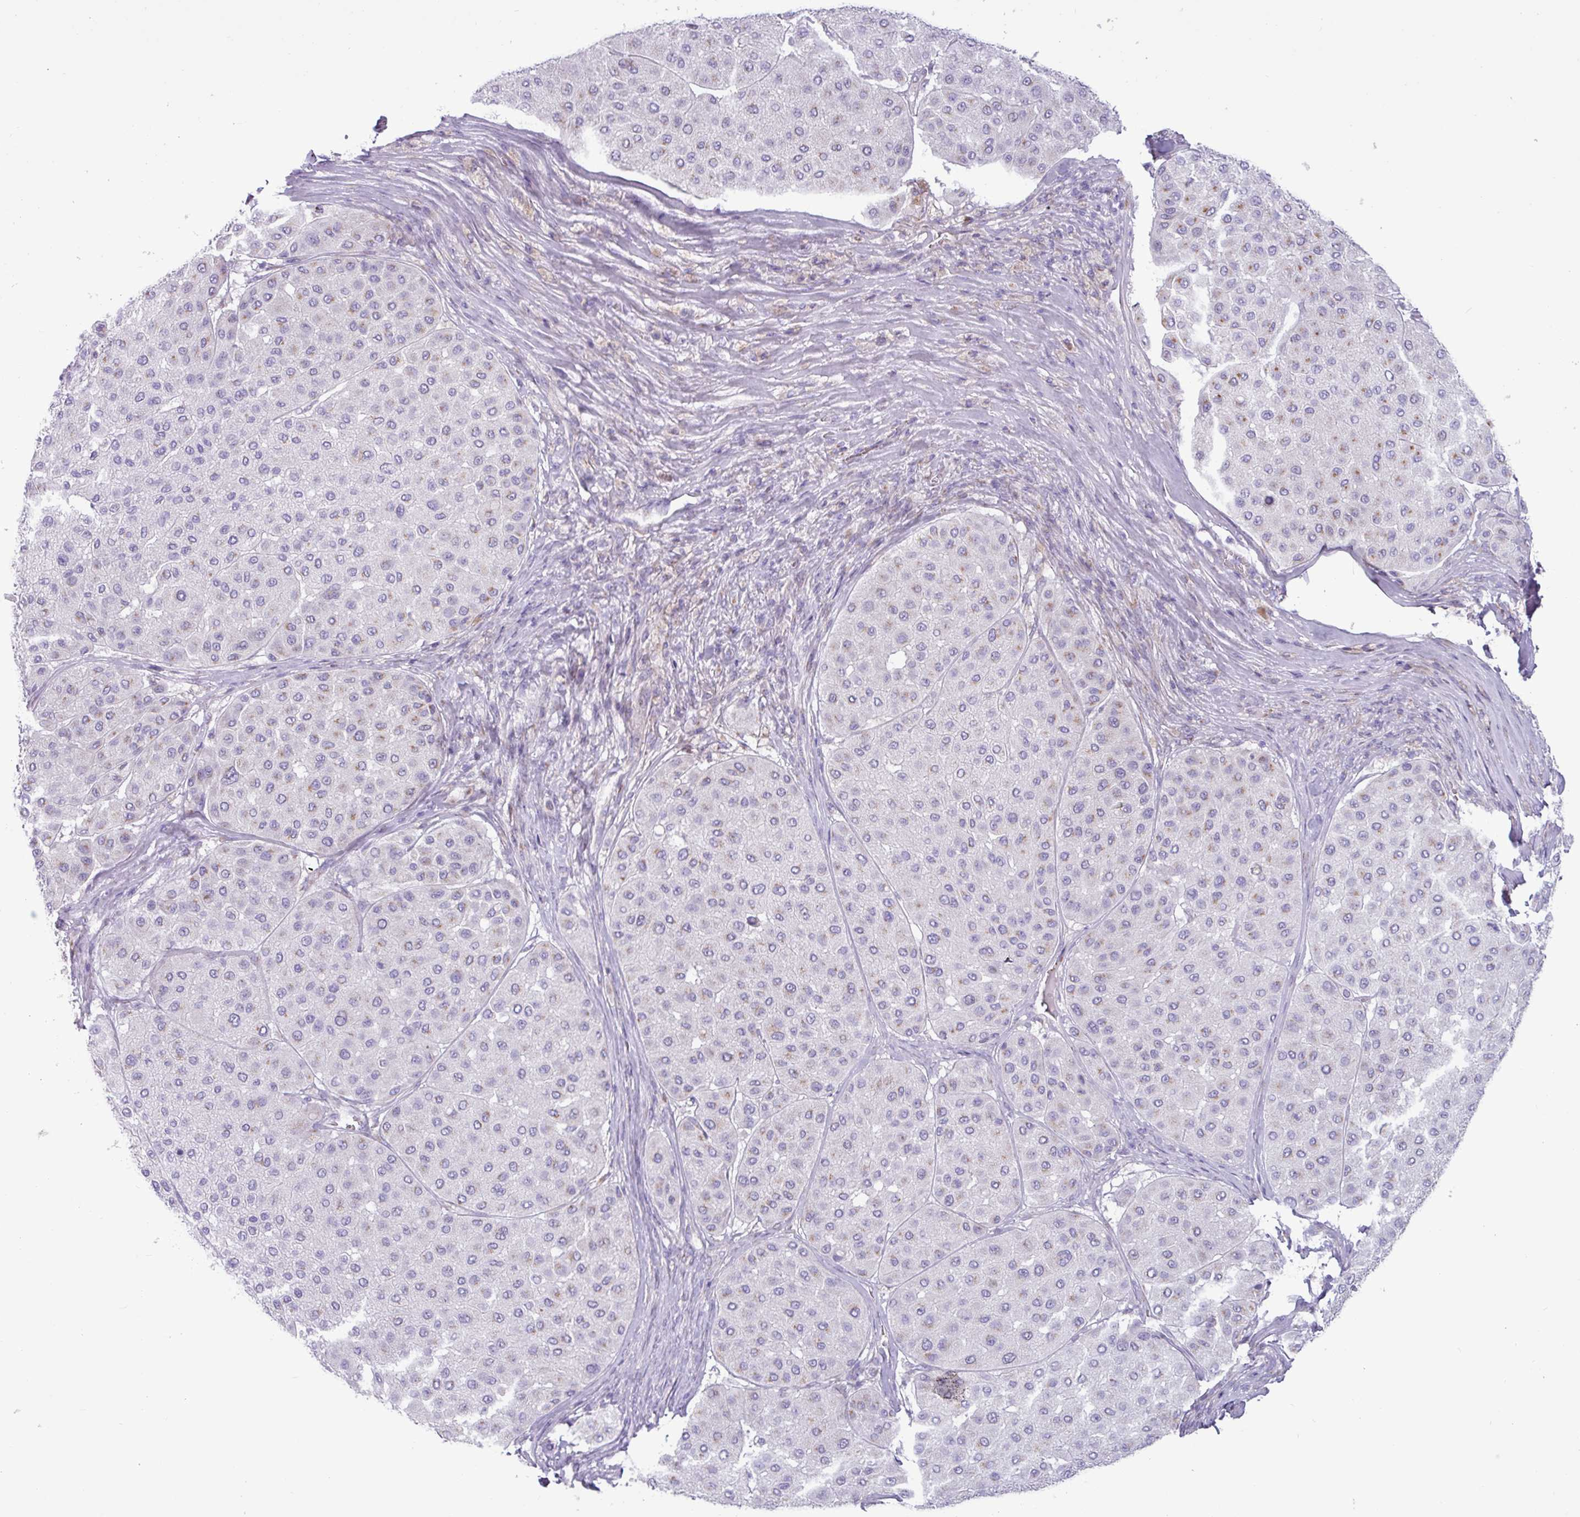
{"staining": {"intensity": "negative", "quantity": "none", "location": "none"}, "tissue": "melanoma", "cell_type": "Tumor cells", "image_type": "cancer", "snomed": [{"axis": "morphology", "description": "Malignant melanoma, Metastatic site"}, {"axis": "topography", "description": "Smooth muscle"}], "caption": "Immunohistochemical staining of melanoma shows no significant positivity in tumor cells. The staining was performed using DAB (3,3'-diaminobenzidine) to visualize the protein expression in brown, while the nuclei were stained in blue with hematoxylin (Magnification: 20x).", "gene": "STIMATE", "patient": {"sex": "male", "age": 41}}